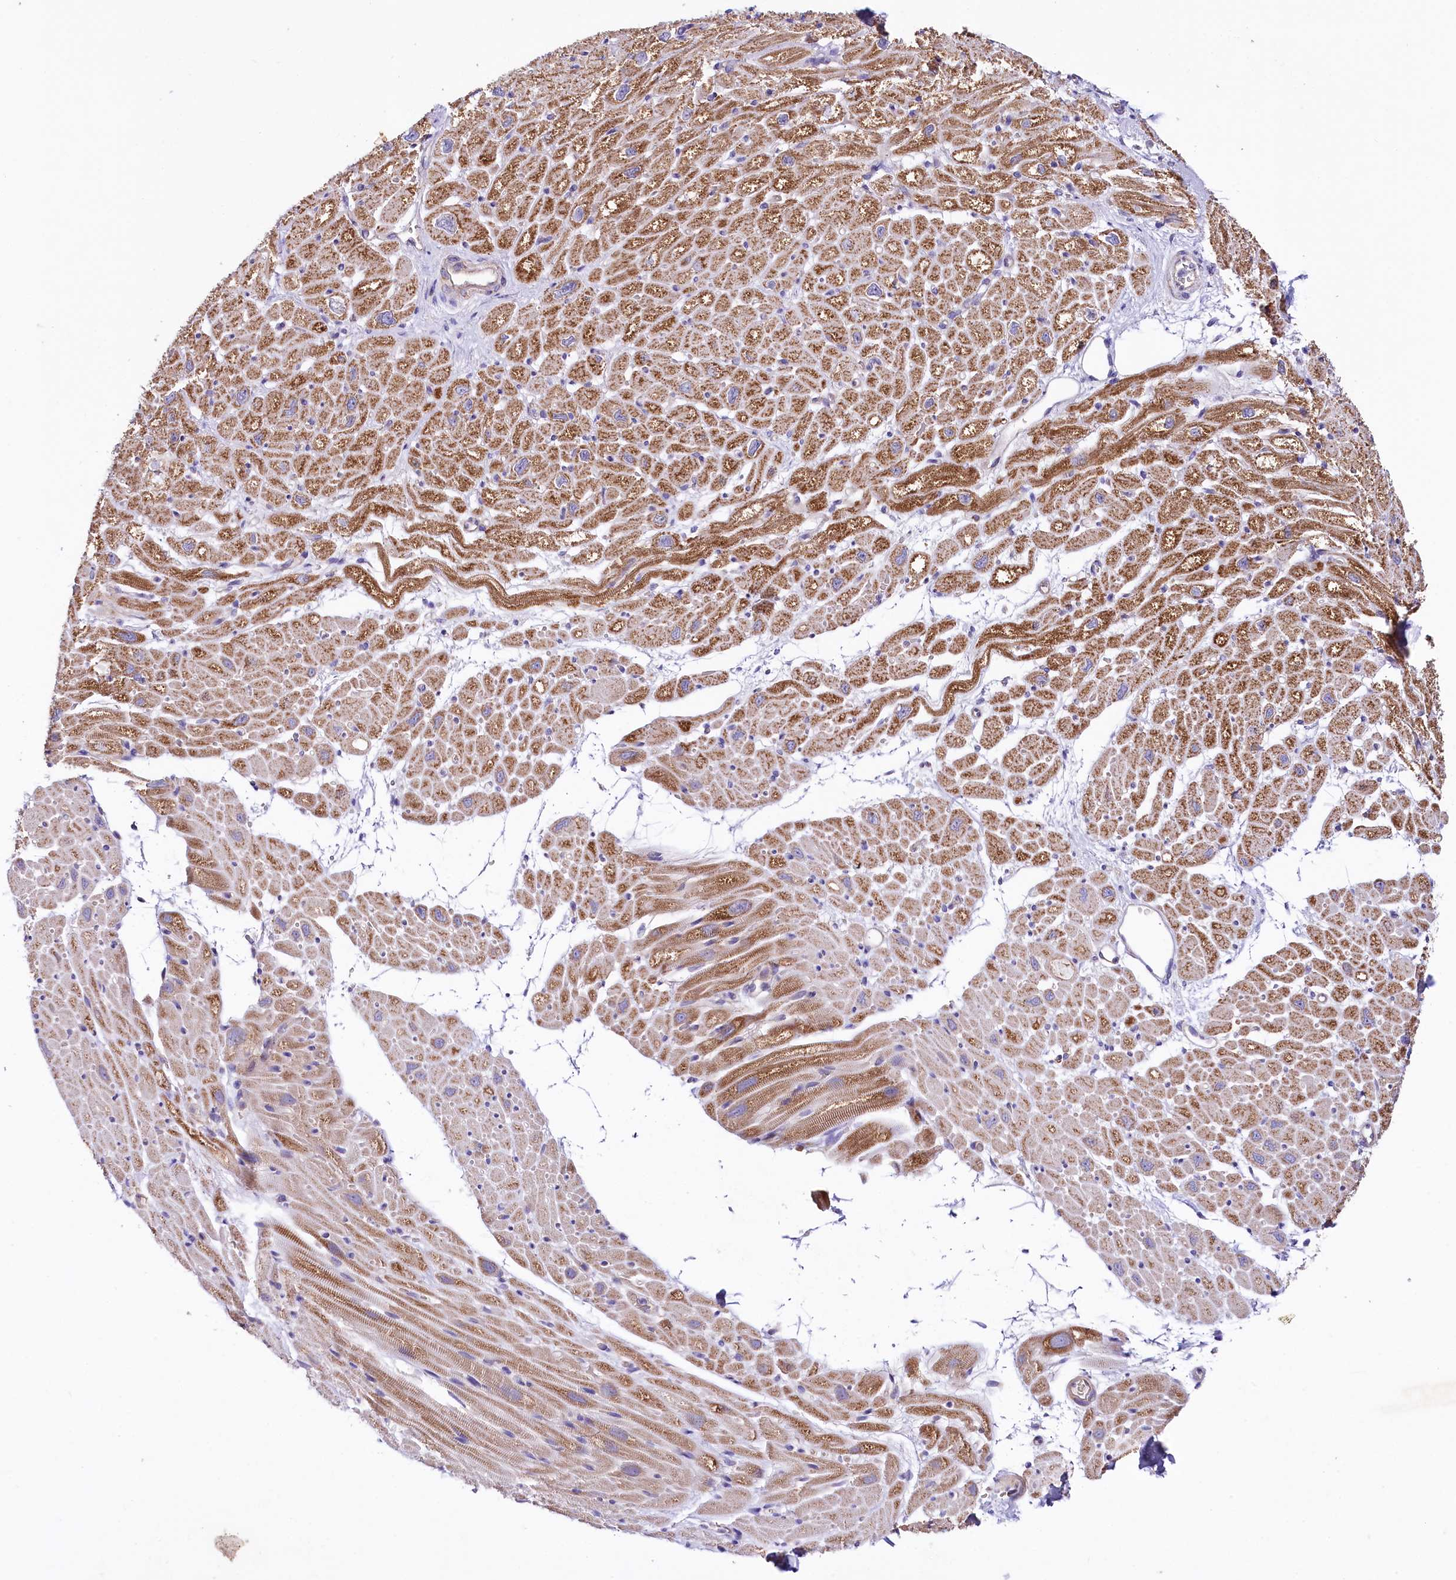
{"staining": {"intensity": "moderate", "quantity": ">75%", "location": "cytoplasmic/membranous"}, "tissue": "heart muscle", "cell_type": "Cardiomyocytes", "image_type": "normal", "snomed": [{"axis": "morphology", "description": "Normal tissue, NOS"}, {"axis": "topography", "description": "Heart"}], "caption": "Approximately >75% of cardiomyocytes in benign heart muscle reveal moderate cytoplasmic/membranous protein staining as visualized by brown immunohistochemical staining.", "gene": "CEP295", "patient": {"sex": "male", "age": 50}}